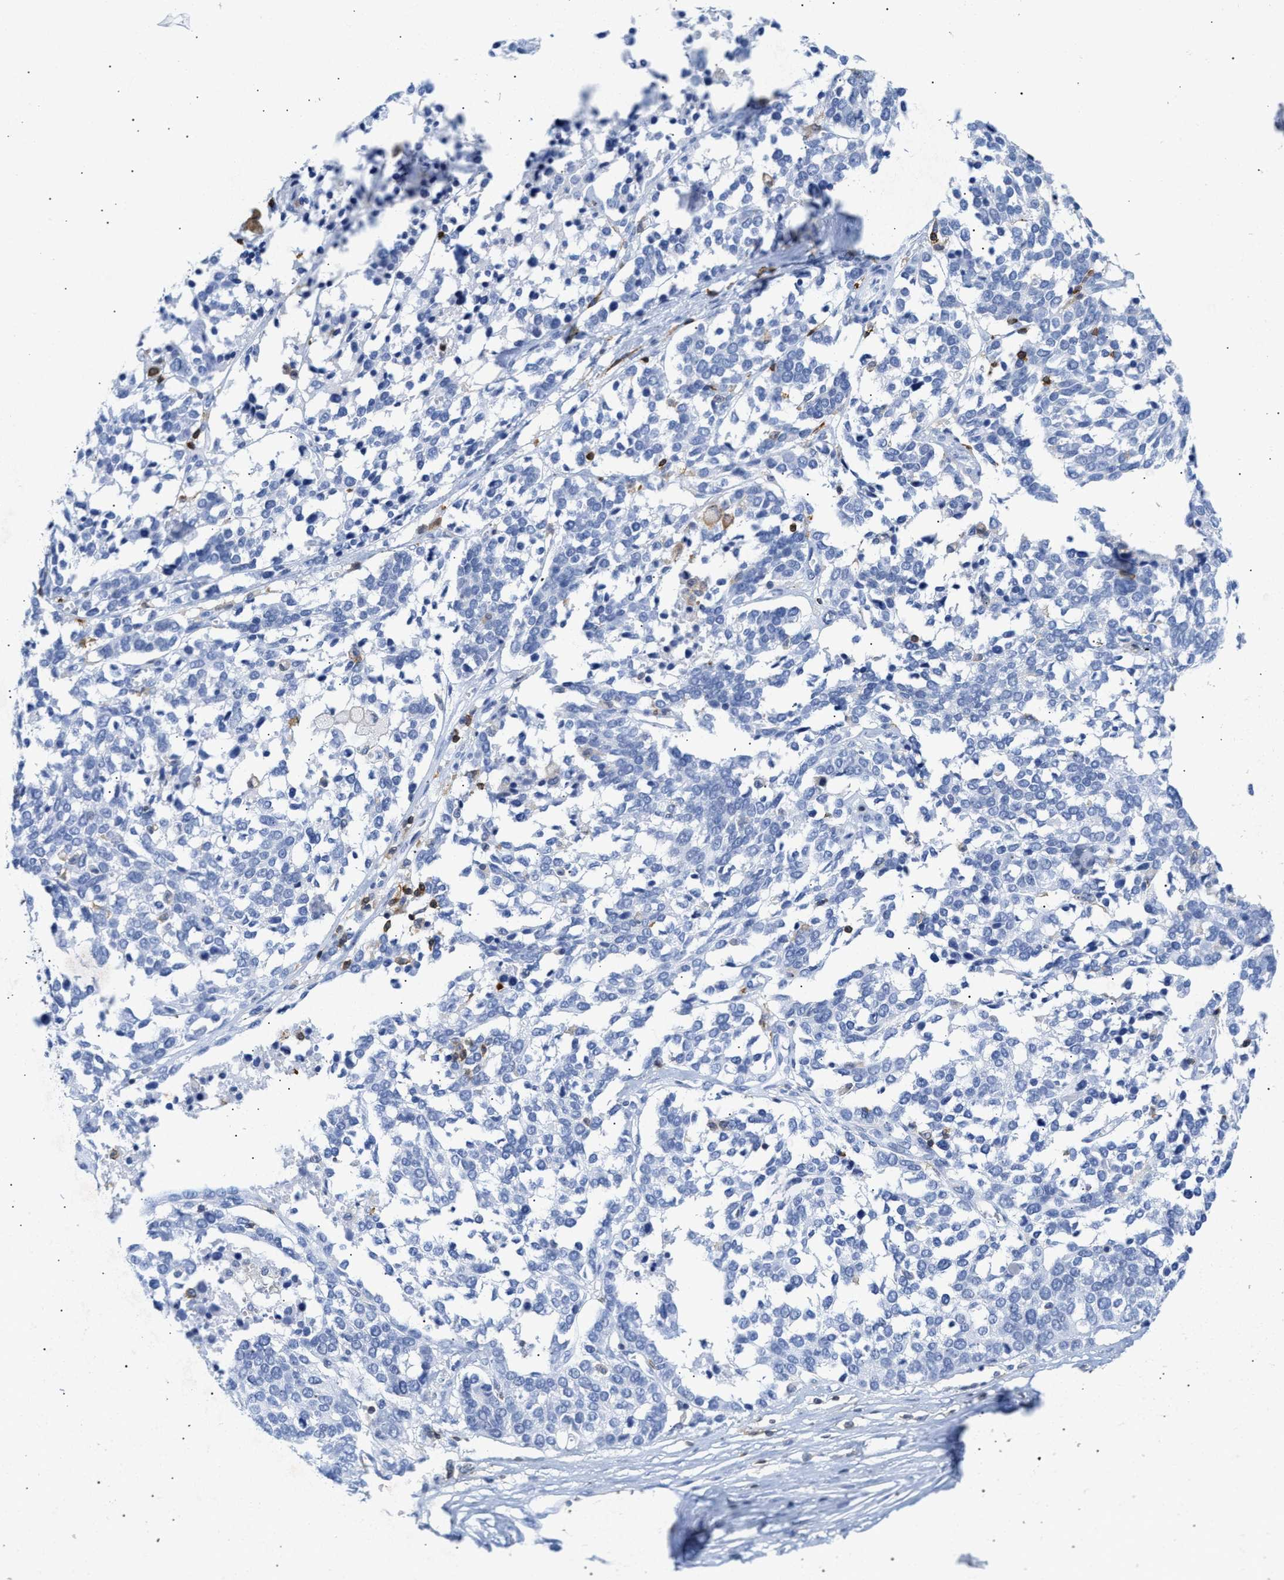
{"staining": {"intensity": "negative", "quantity": "none", "location": "none"}, "tissue": "ovarian cancer", "cell_type": "Tumor cells", "image_type": "cancer", "snomed": [{"axis": "morphology", "description": "Cystadenocarcinoma, serous, NOS"}, {"axis": "topography", "description": "Ovary"}], "caption": "DAB (3,3'-diaminobenzidine) immunohistochemical staining of human ovarian cancer (serous cystadenocarcinoma) shows no significant staining in tumor cells. Brightfield microscopy of immunohistochemistry stained with DAB (3,3'-diaminobenzidine) (brown) and hematoxylin (blue), captured at high magnification.", "gene": "LCP1", "patient": {"sex": "female", "age": 44}}